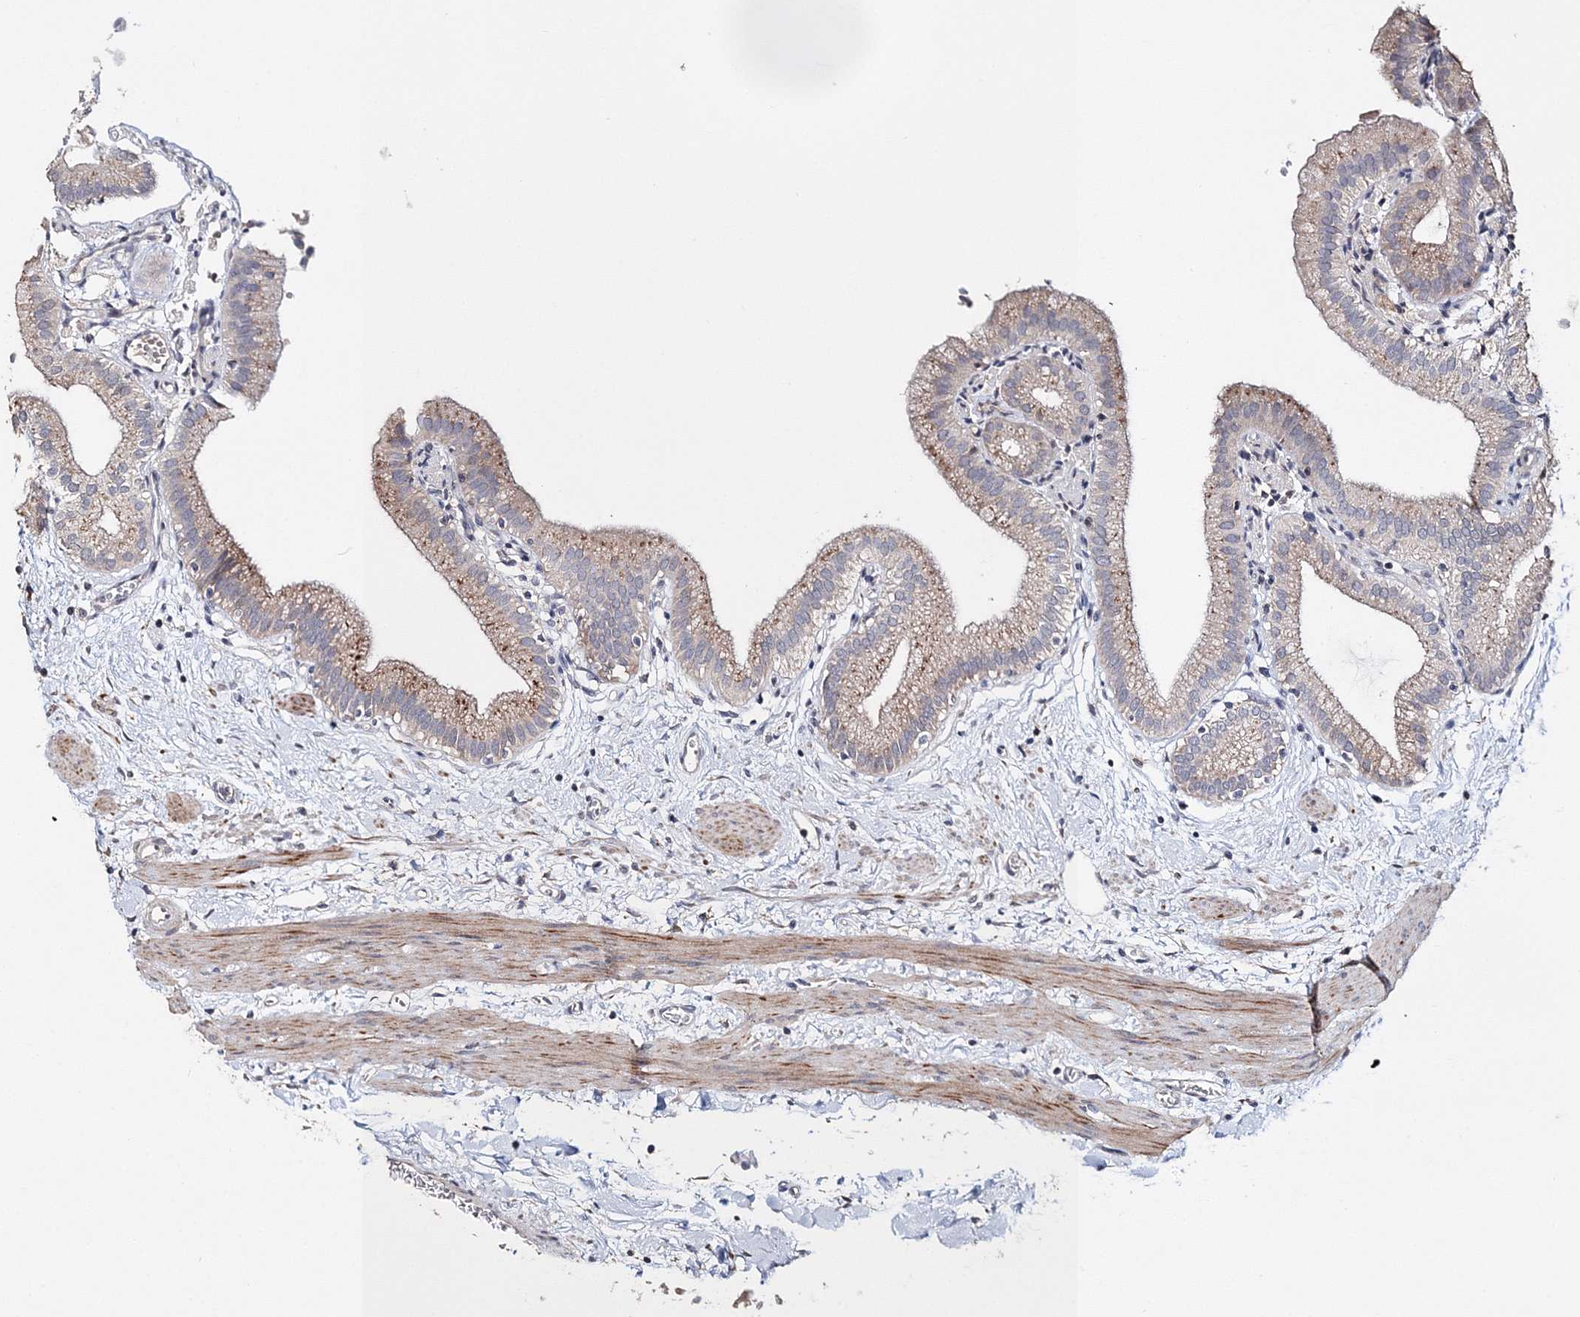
{"staining": {"intensity": "moderate", "quantity": "25%-75%", "location": "cytoplasmic/membranous"}, "tissue": "gallbladder", "cell_type": "Glandular cells", "image_type": "normal", "snomed": [{"axis": "morphology", "description": "Normal tissue, NOS"}, {"axis": "topography", "description": "Gallbladder"}], "caption": "Immunohistochemistry photomicrograph of normal gallbladder: gallbladder stained using IHC demonstrates medium levels of moderate protein expression localized specifically in the cytoplasmic/membranous of glandular cells, appearing as a cytoplasmic/membranous brown color.", "gene": "GJB5", "patient": {"sex": "male", "age": 55}}